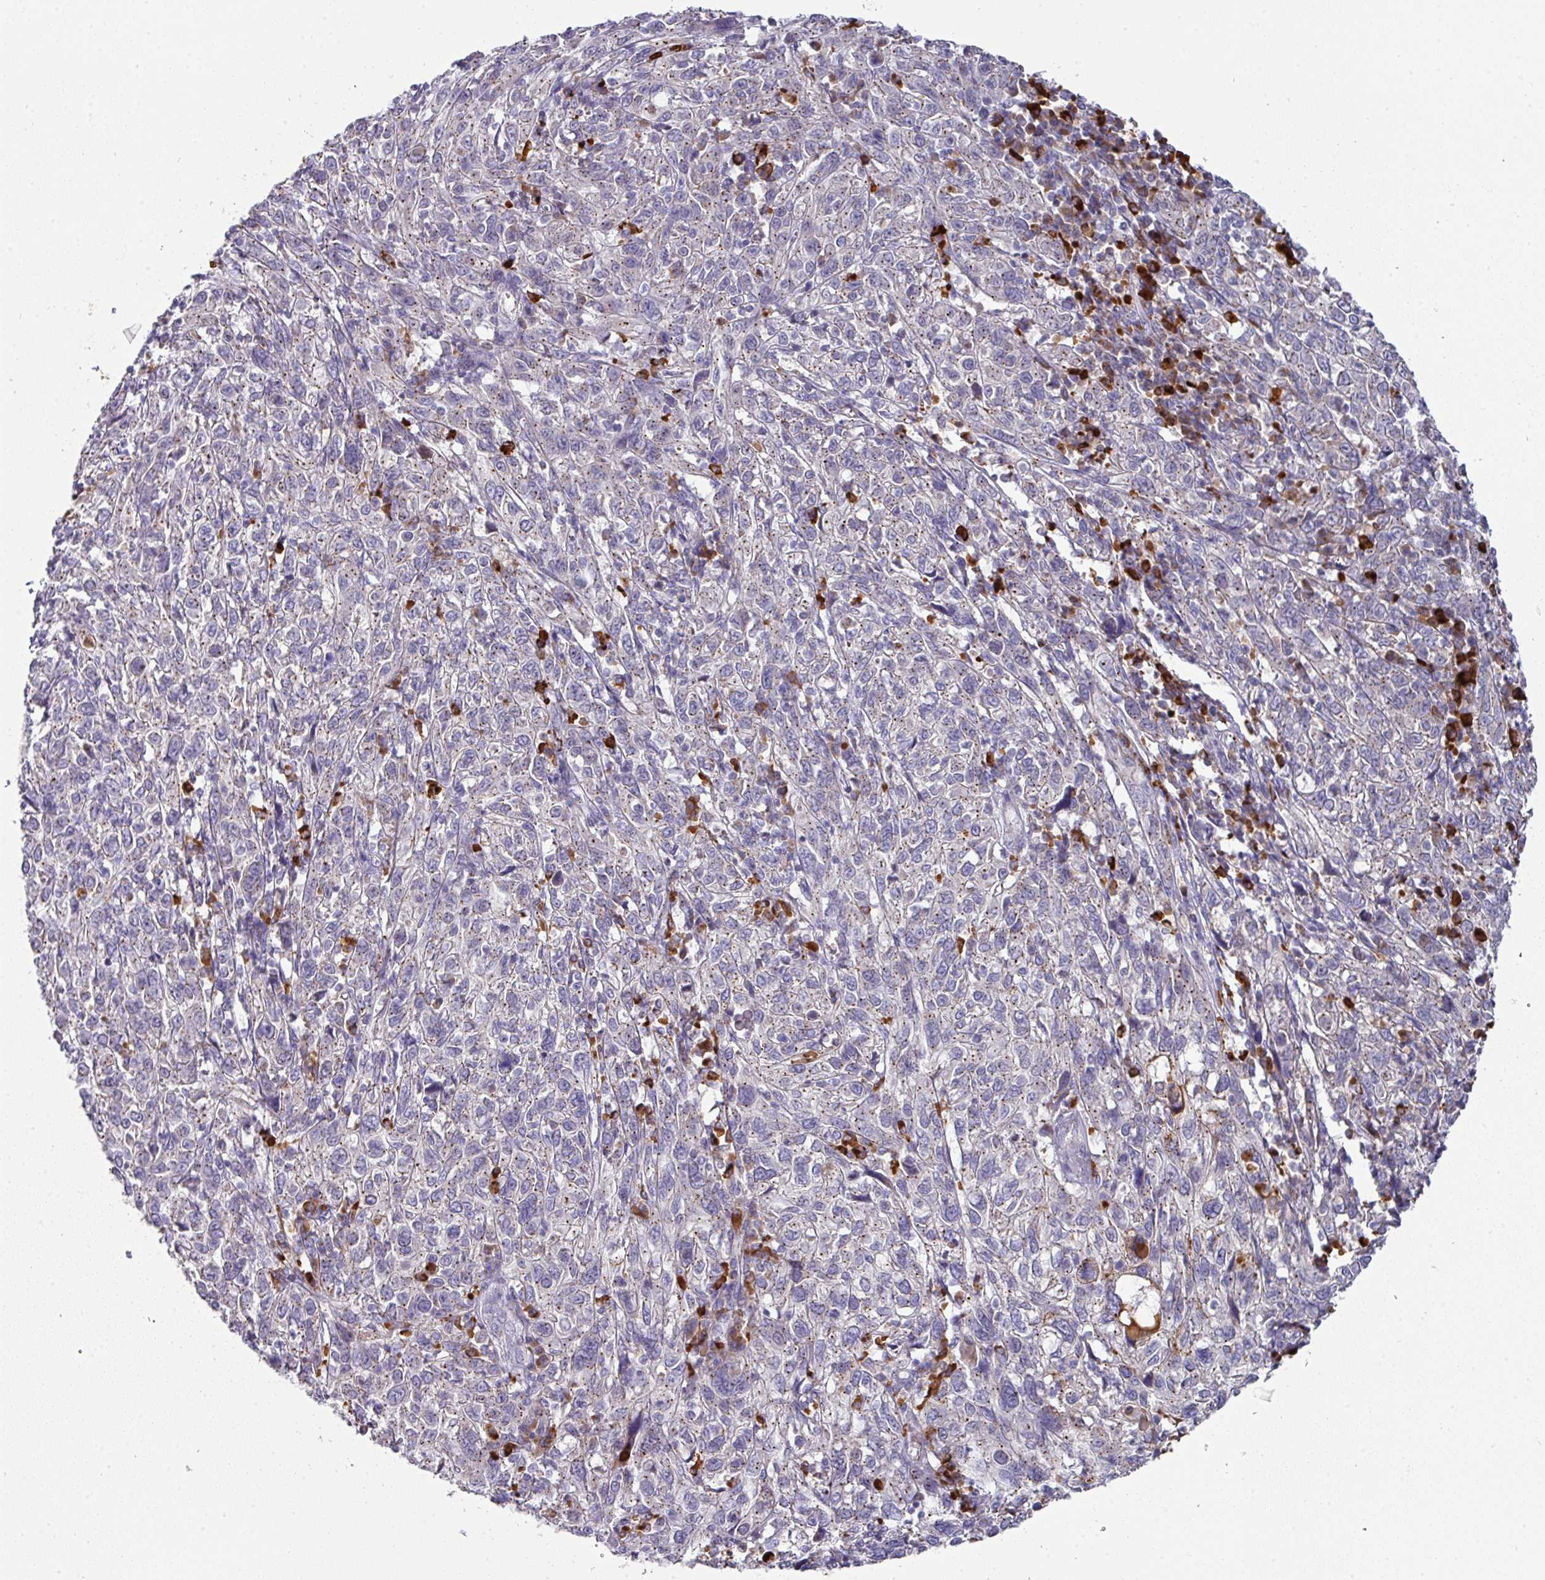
{"staining": {"intensity": "weak", "quantity": "25%-75%", "location": "cytoplasmic/membranous"}, "tissue": "cervical cancer", "cell_type": "Tumor cells", "image_type": "cancer", "snomed": [{"axis": "morphology", "description": "Squamous cell carcinoma, NOS"}, {"axis": "topography", "description": "Cervix"}], "caption": "A brown stain highlights weak cytoplasmic/membranous staining of a protein in cervical cancer tumor cells.", "gene": "IL4R", "patient": {"sex": "female", "age": 46}}